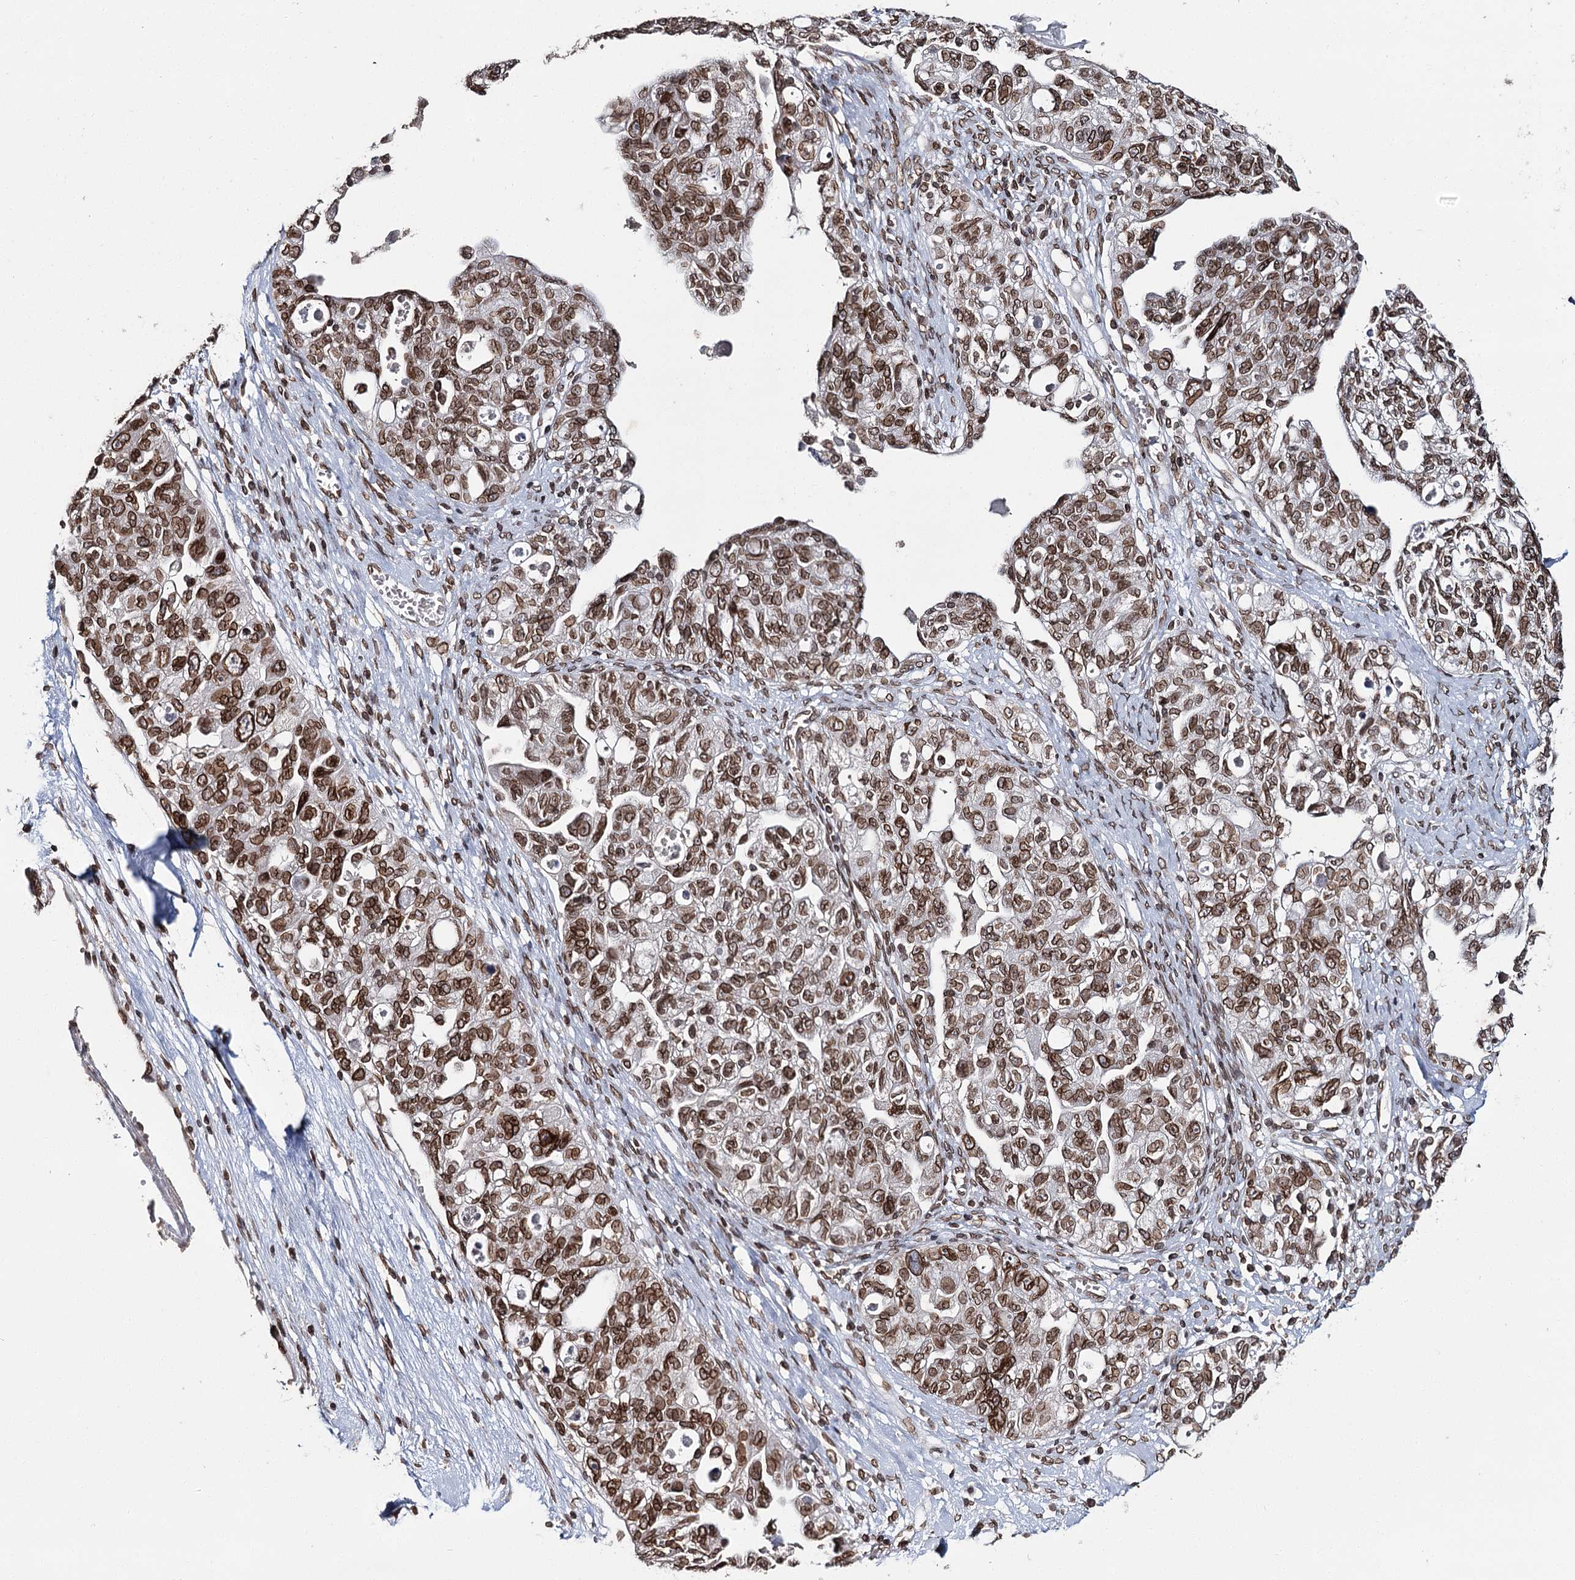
{"staining": {"intensity": "strong", "quantity": ">75%", "location": "cytoplasmic/membranous,nuclear"}, "tissue": "ovarian cancer", "cell_type": "Tumor cells", "image_type": "cancer", "snomed": [{"axis": "morphology", "description": "Carcinoma, NOS"}, {"axis": "morphology", "description": "Cystadenocarcinoma, serous, NOS"}, {"axis": "topography", "description": "Ovary"}], "caption": "Ovarian cancer stained with a protein marker exhibits strong staining in tumor cells.", "gene": "KIAA0930", "patient": {"sex": "female", "age": 69}}